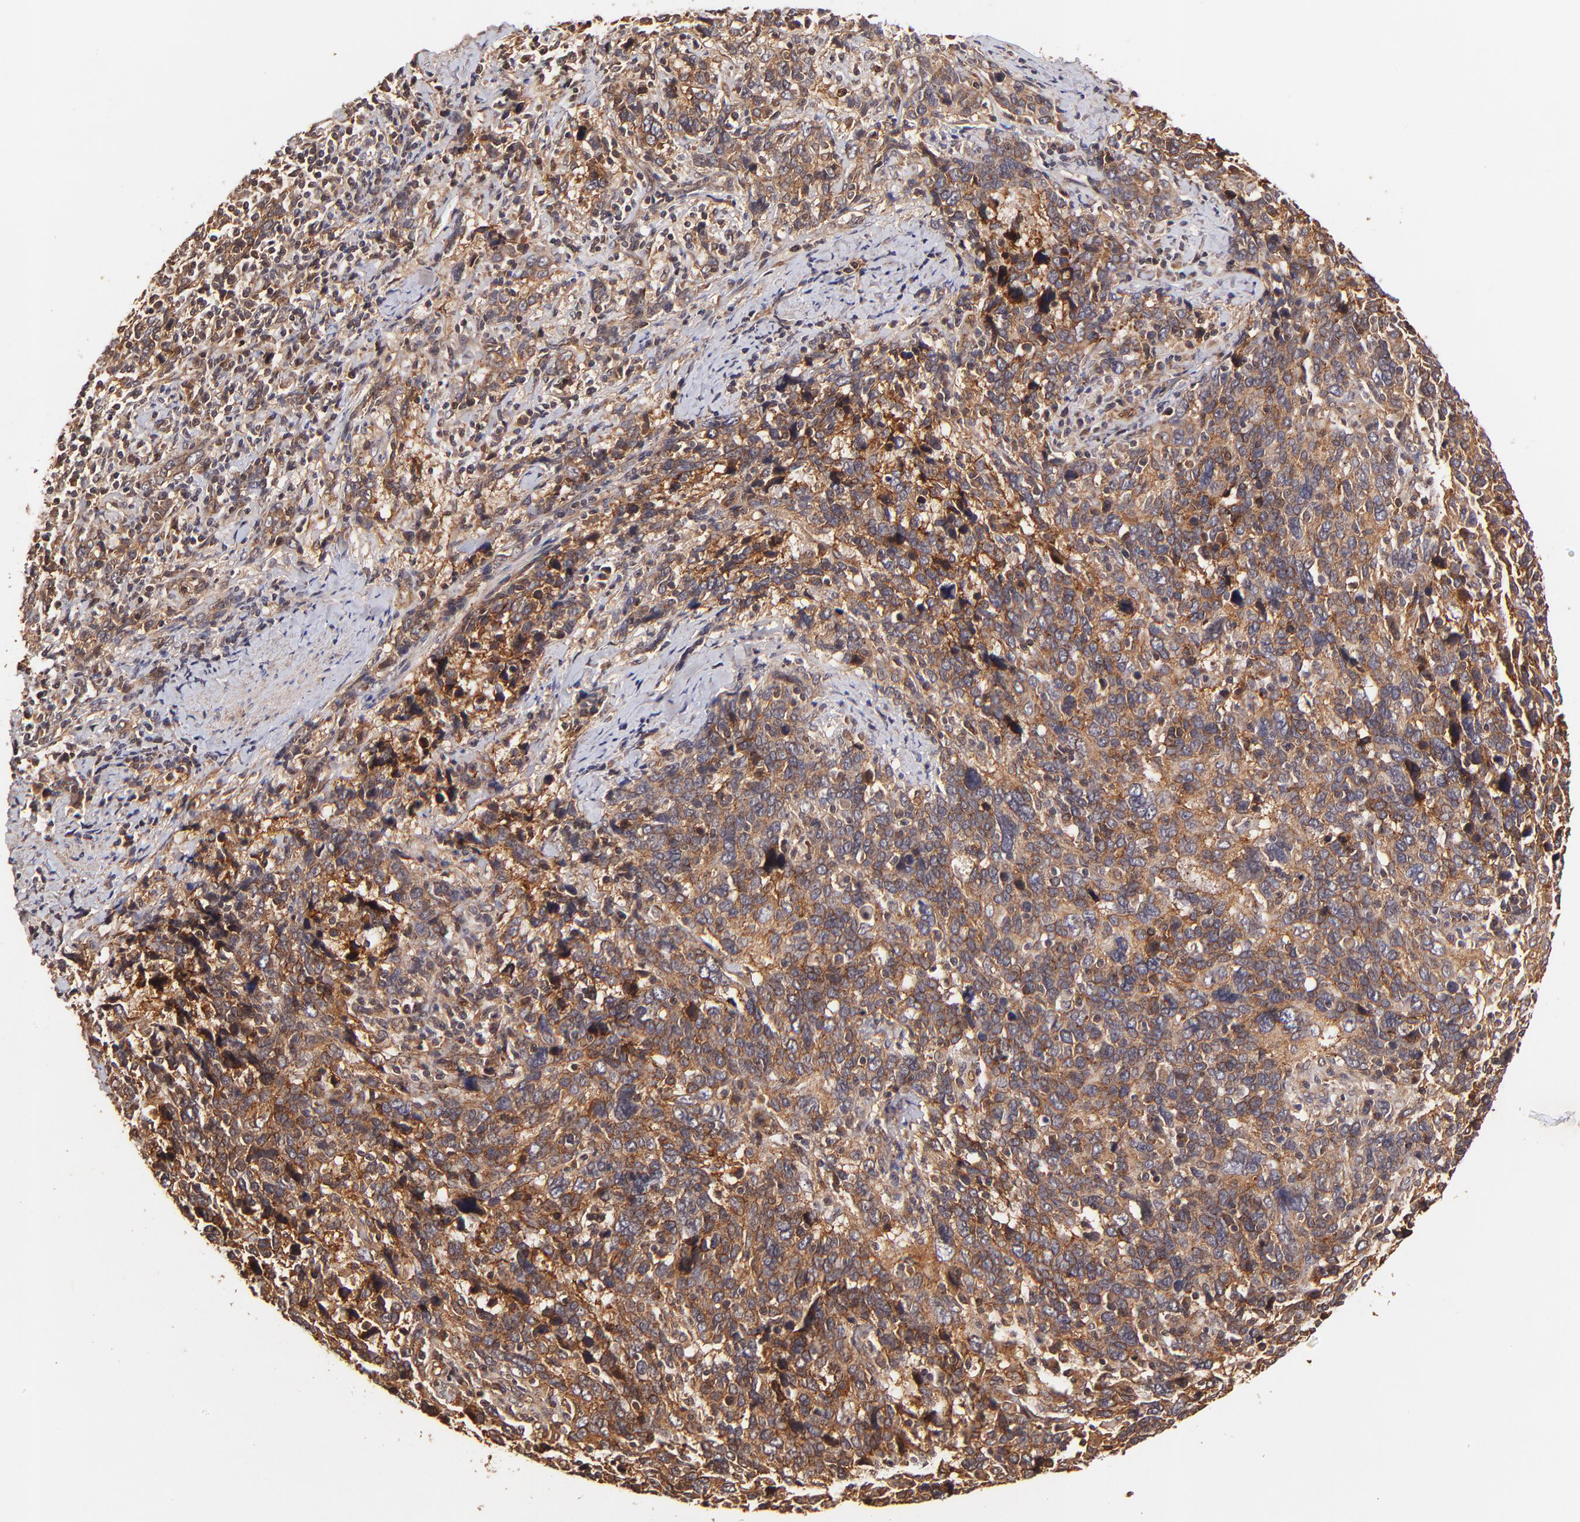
{"staining": {"intensity": "moderate", "quantity": ">75%", "location": "cytoplasmic/membranous"}, "tissue": "cervical cancer", "cell_type": "Tumor cells", "image_type": "cancer", "snomed": [{"axis": "morphology", "description": "Squamous cell carcinoma, NOS"}, {"axis": "topography", "description": "Cervix"}], "caption": "Immunohistochemical staining of human cervical cancer exhibits medium levels of moderate cytoplasmic/membranous expression in about >75% of tumor cells.", "gene": "ITGB1", "patient": {"sex": "female", "age": 41}}